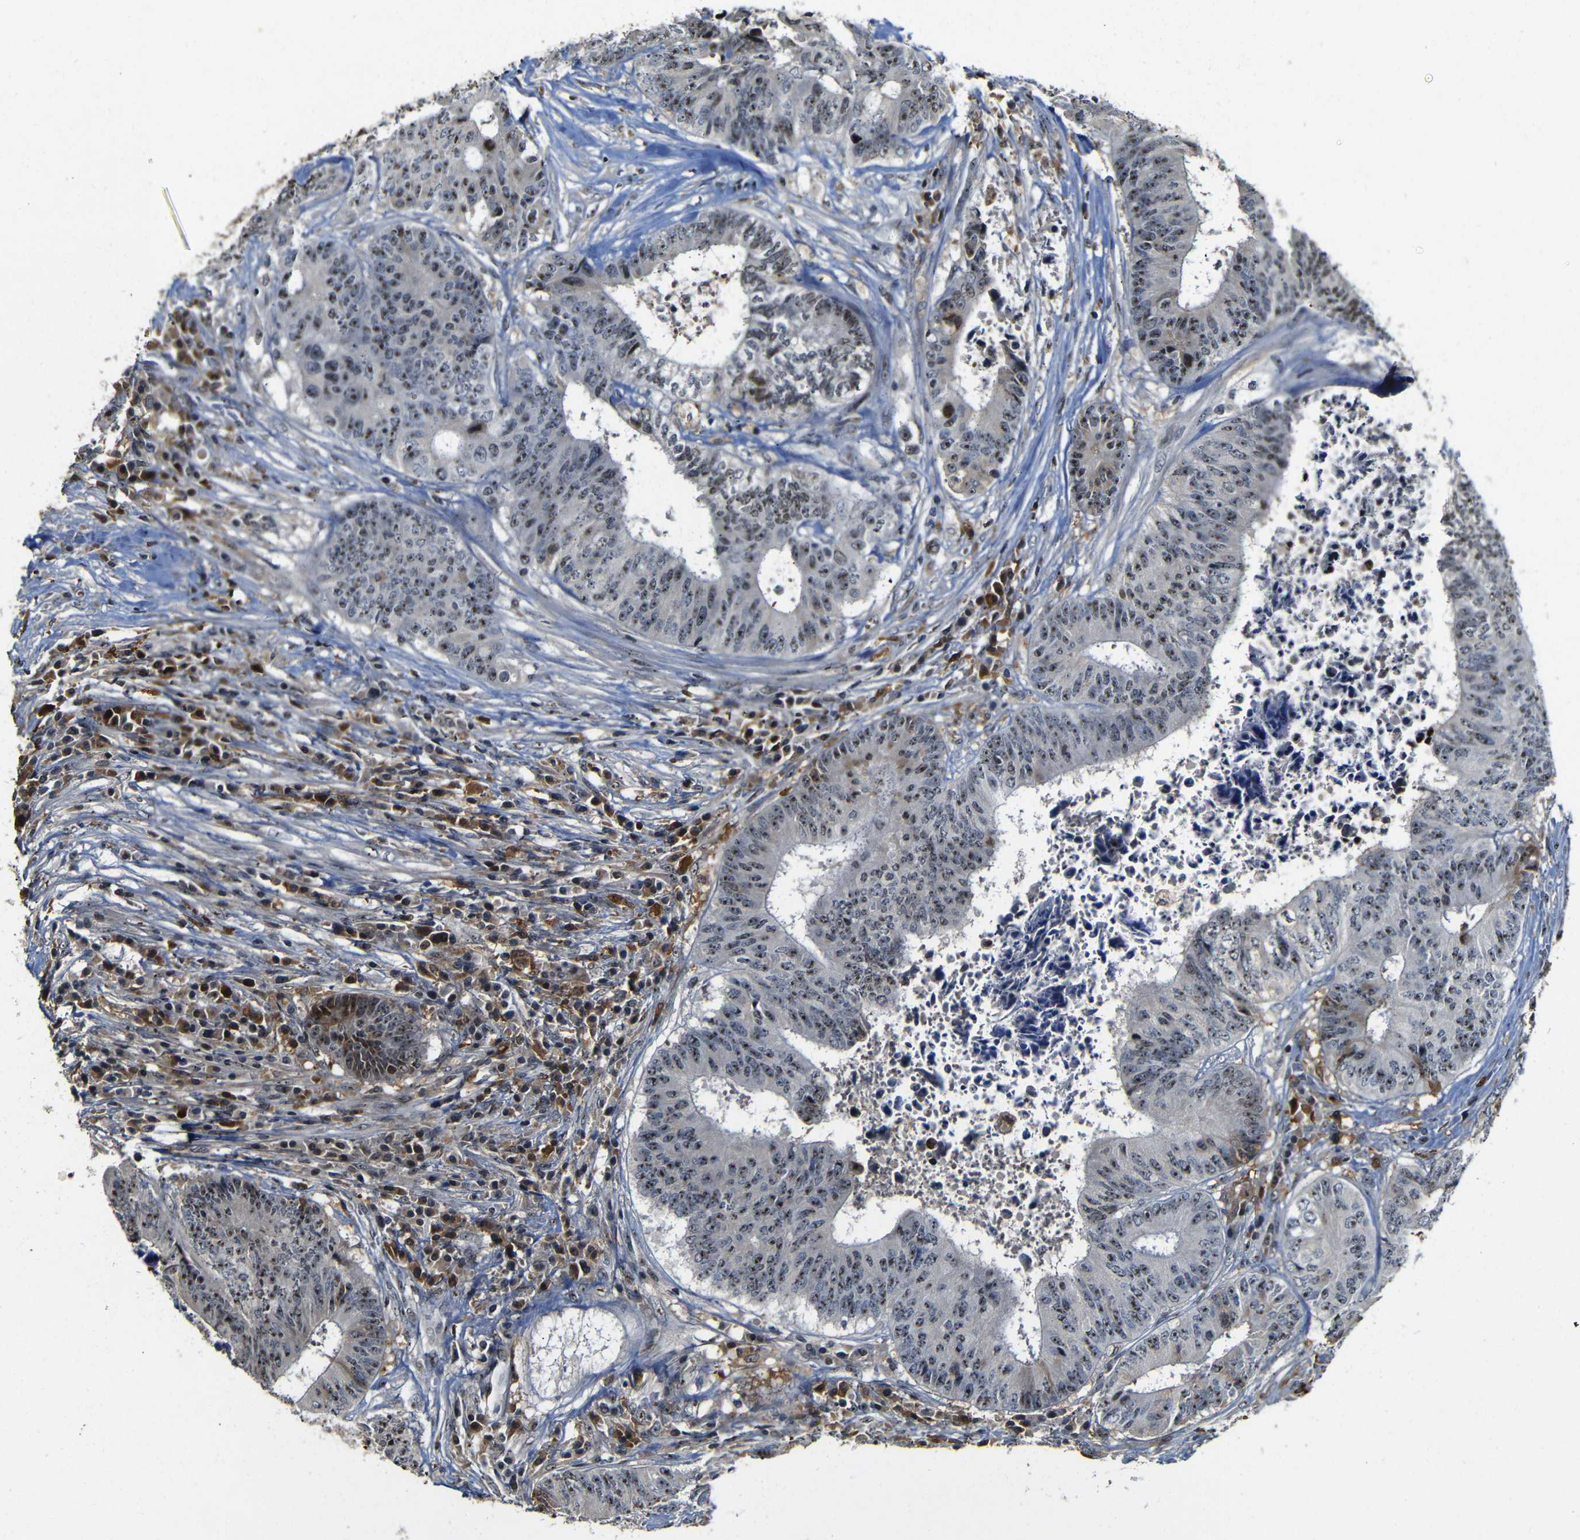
{"staining": {"intensity": "moderate", "quantity": ">75%", "location": "nuclear"}, "tissue": "colorectal cancer", "cell_type": "Tumor cells", "image_type": "cancer", "snomed": [{"axis": "morphology", "description": "Adenocarcinoma, NOS"}, {"axis": "topography", "description": "Rectum"}], "caption": "Immunohistochemistry (IHC) of human colorectal cancer (adenocarcinoma) shows medium levels of moderate nuclear positivity in approximately >75% of tumor cells.", "gene": "MYC", "patient": {"sex": "male", "age": 72}}